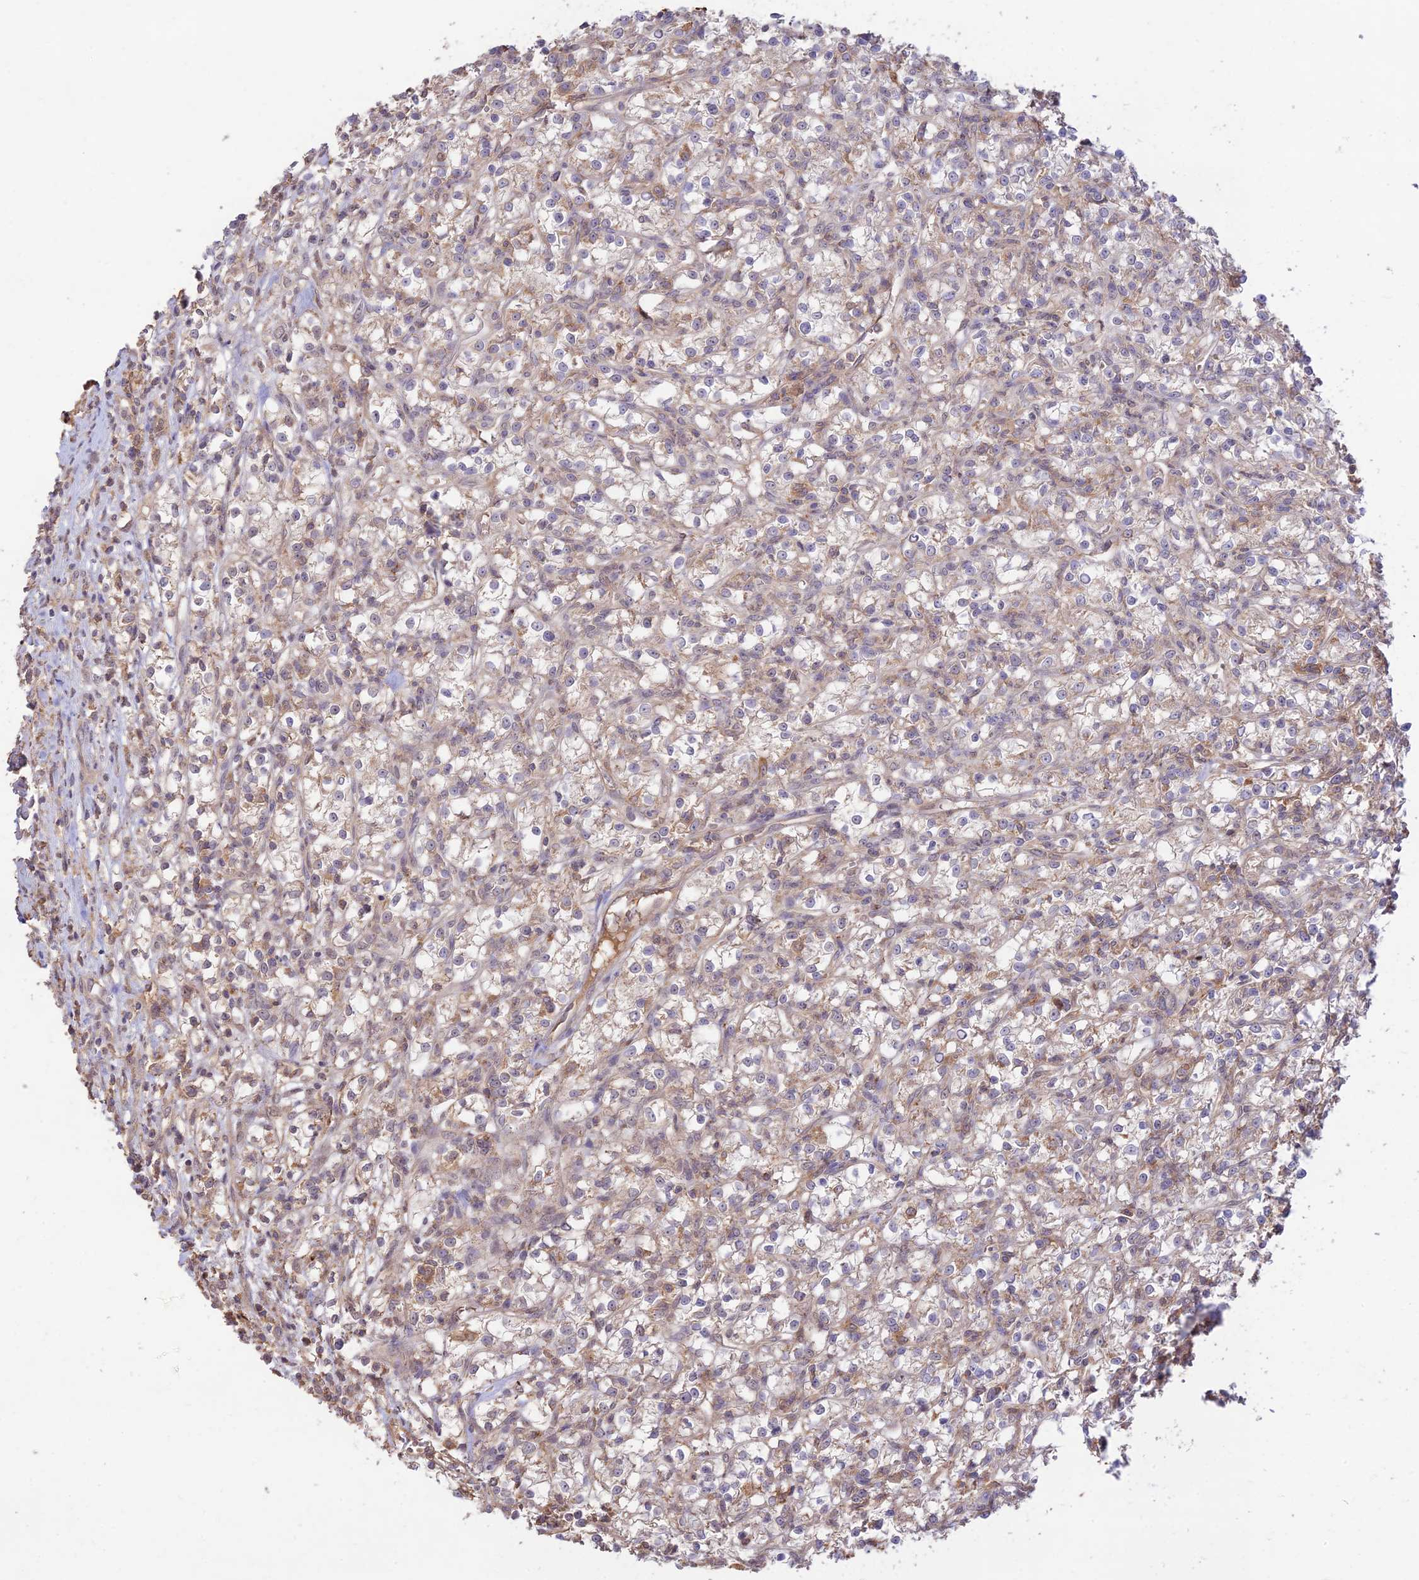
{"staining": {"intensity": "weak", "quantity": "<25%", "location": "cytoplasmic/membranous"}, "tissue": "renal cancer", "cell_type": "Tumor cells", "image_type": "cancer", "snomed": [{"axis": "morphology", "description": "Adenocarcinoma, NOS"}, {"axis": "topography", "description": "Kidney"}], "caption": "This is an immunohistochemistry micrograph of renal cancer. There is no staining in tumor cells.", "gene": "CLCF1", "patient": {"sex": "female", "age": 59}}